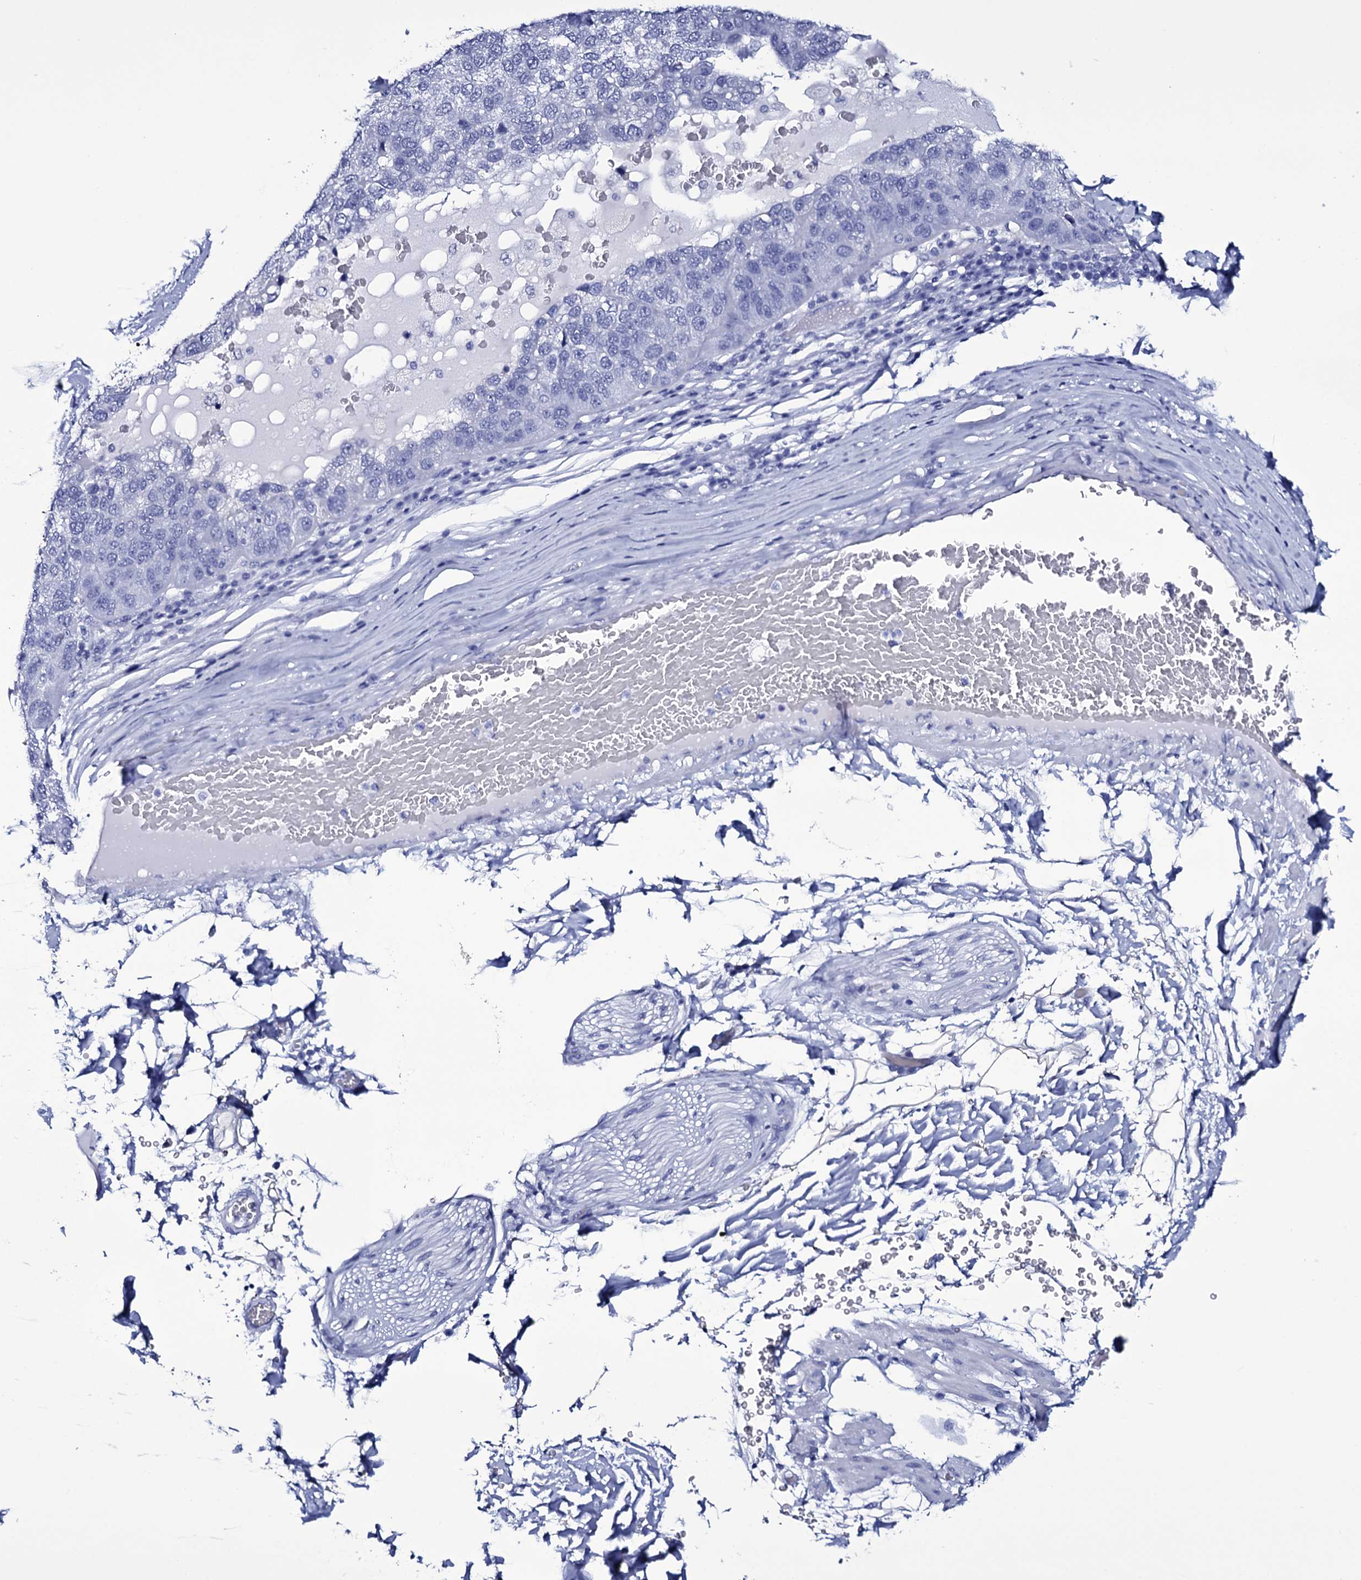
{"staining": {"intensity": "negative", "quantity": "none", "location": "none"}, "tissue": "pancreatic cancer", "cell_type": "Tumor cells", "image_type": "cancer", "snomed": [{"axis": "morphology", "description": "Adenocarcinoma, NOS"}, {"axis": "topography", "description": "Pancreas"}], "caption": "Adenocarcinoma (pancreatic) stained for a protein using immunohistochemistry exhibits no positivity tumor cells.", "gene": "ITPRID2", "patient": {"sex": "female", "age": 61}}